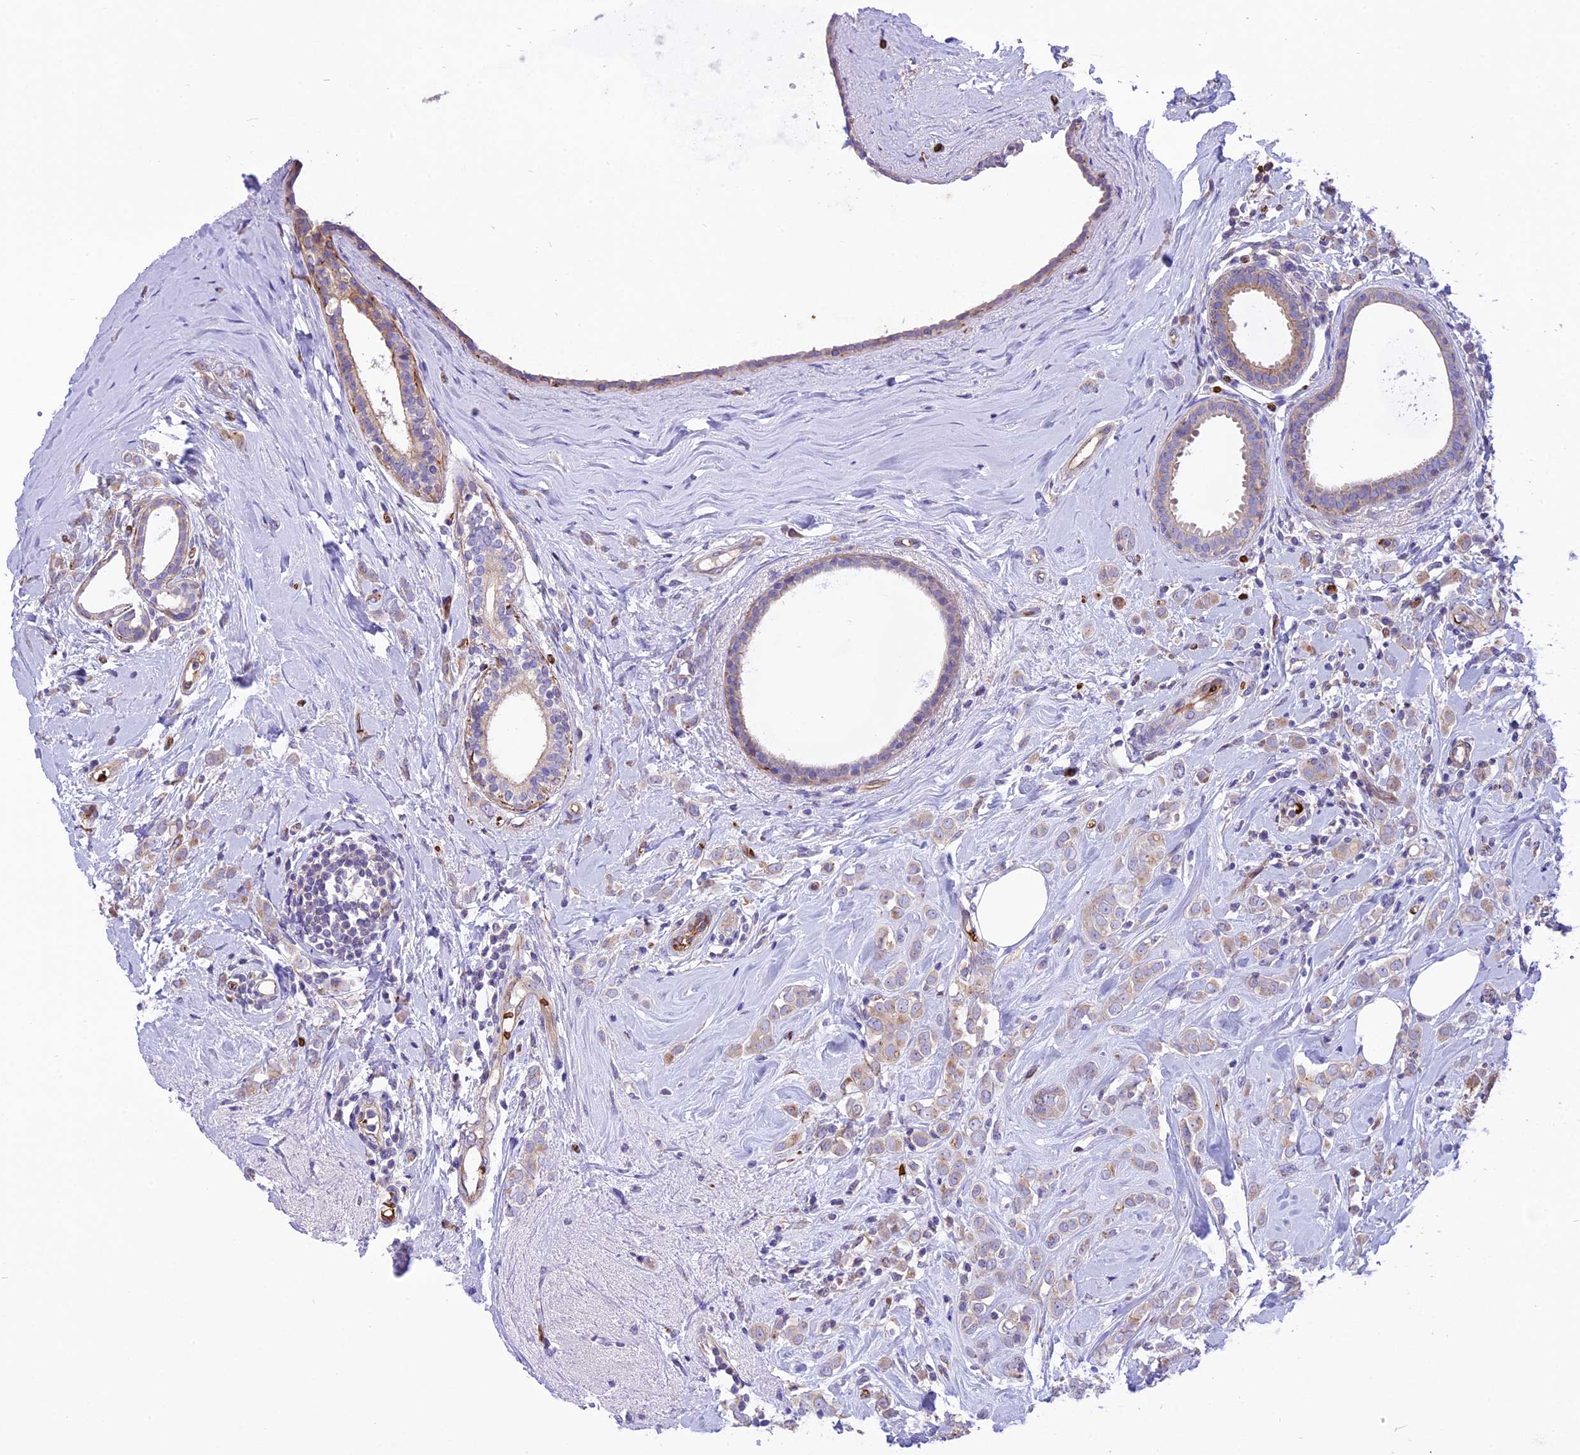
{"staining": {"intensity": "weak", "quantity": "25%-75%", "location": "cytoplasmic/membranous"}, "tissue": "breast cancer", "cell_type": "Tumor cells", "image_type": "cancer", "snomed": [{"axis": "morphology", "description": "Lobular carcinoma"}, {"axis": "topography", "description": "Breast"}], "caption": "A histopathology image of human breast lobular carcinoma stained for a protein shows weak cytoplasmic/membranous brown staining in tumor cells. (DAB (3,3'-diaminobenzidine) IHC, brown staining for protein, blue staining for nuclei).", "gene": "TTC4", "patient": {"sex": "female", "age": 47}}